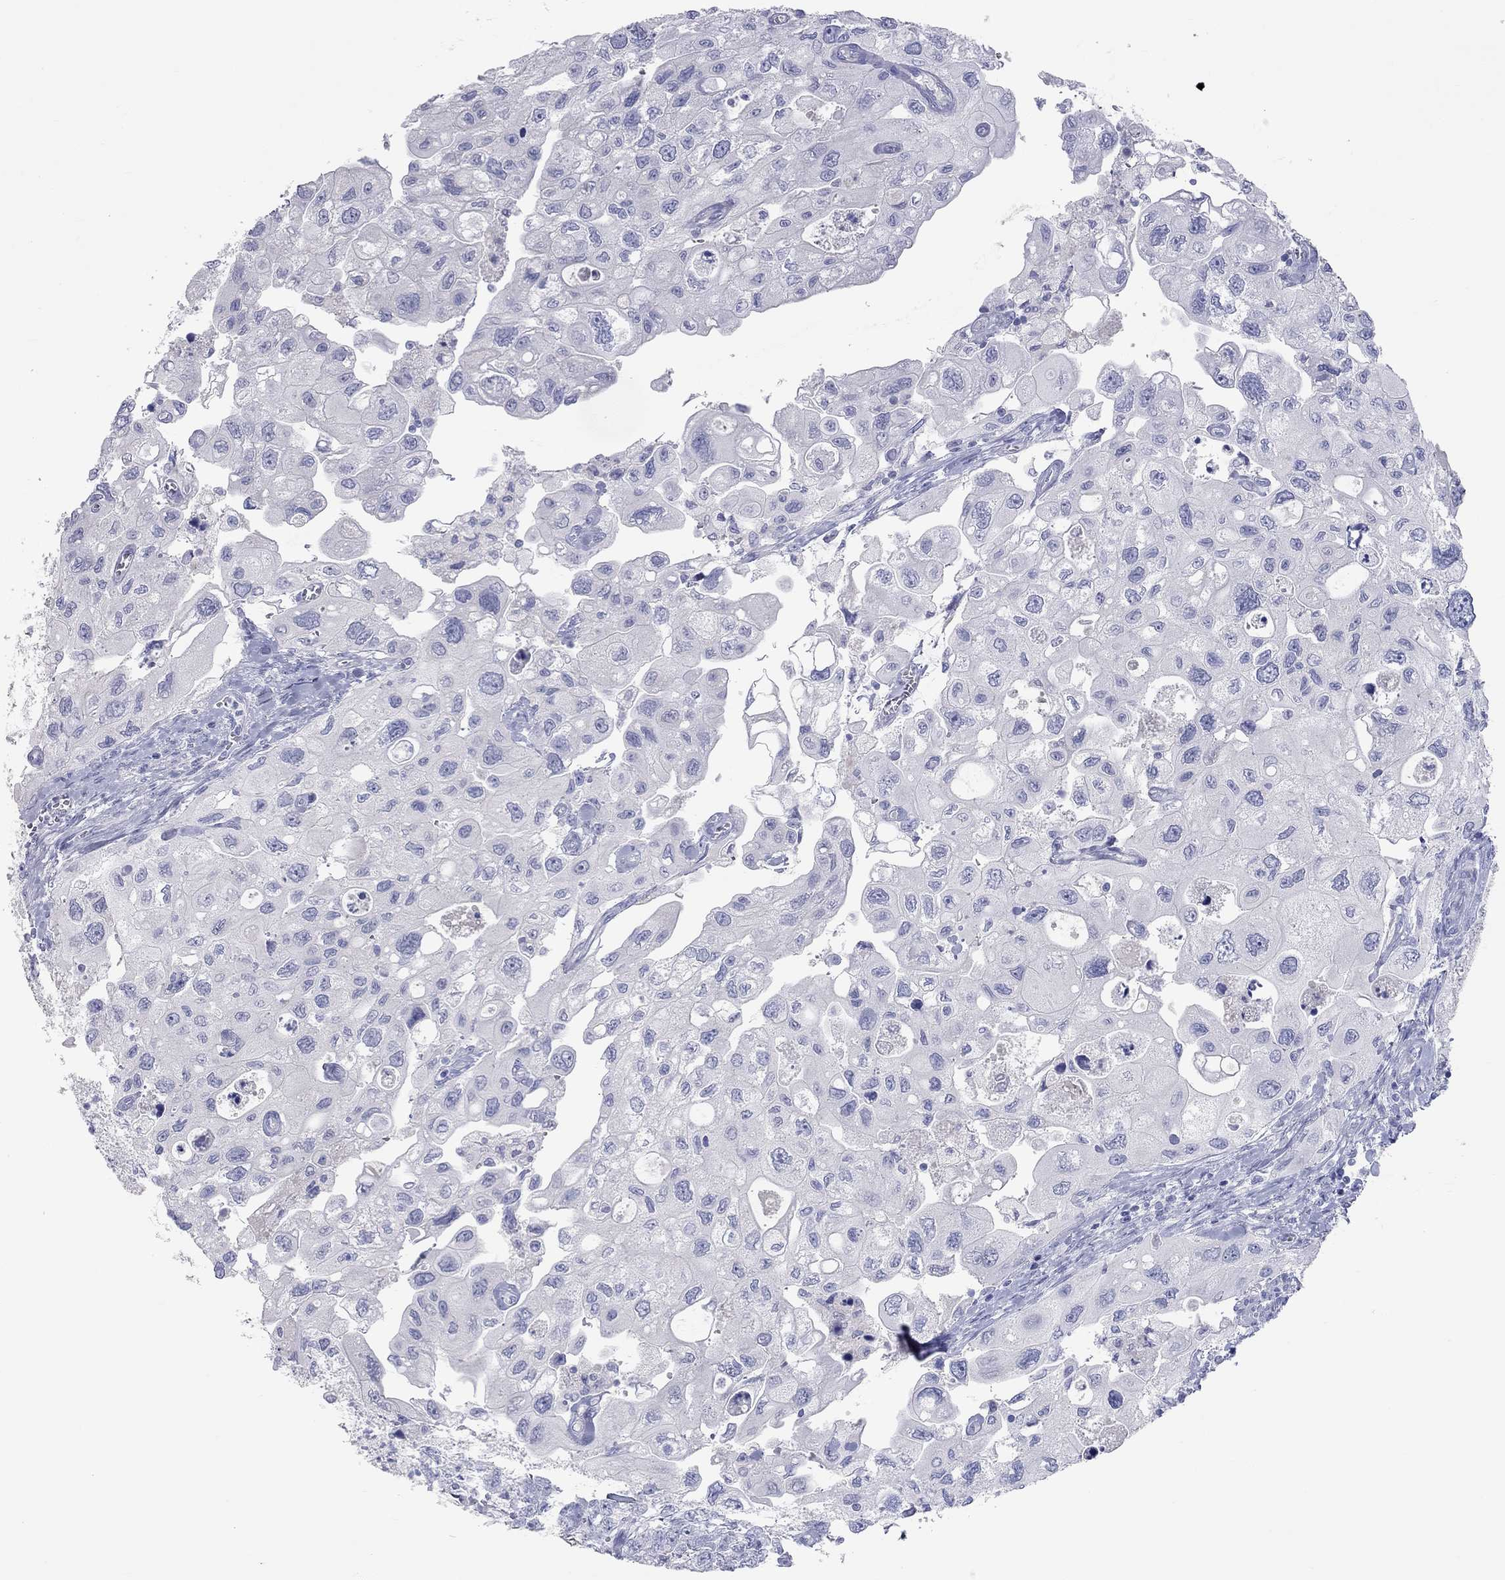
{"staining": {"intensity": "negative", "quantity": "none", "location": "none"}, "tissue": "urothelial cancer", "cell_type": "Tumor cells", "image_type": "cancer", "snomed": [{"axis": "morphology", "description": "Urothelial carcinoma, High grade"}, {"axis": "topography", "description": "Urinary bladder"}], "caption": "Photomicrograph shows no significant protein staining in tumor cells of urothelial cancer. (DAB (3,3'-diaminobenzidine) IHC, high magnification).", "gene": "PCDHGC5", "patient": {"sex": "male", "age": 59}}